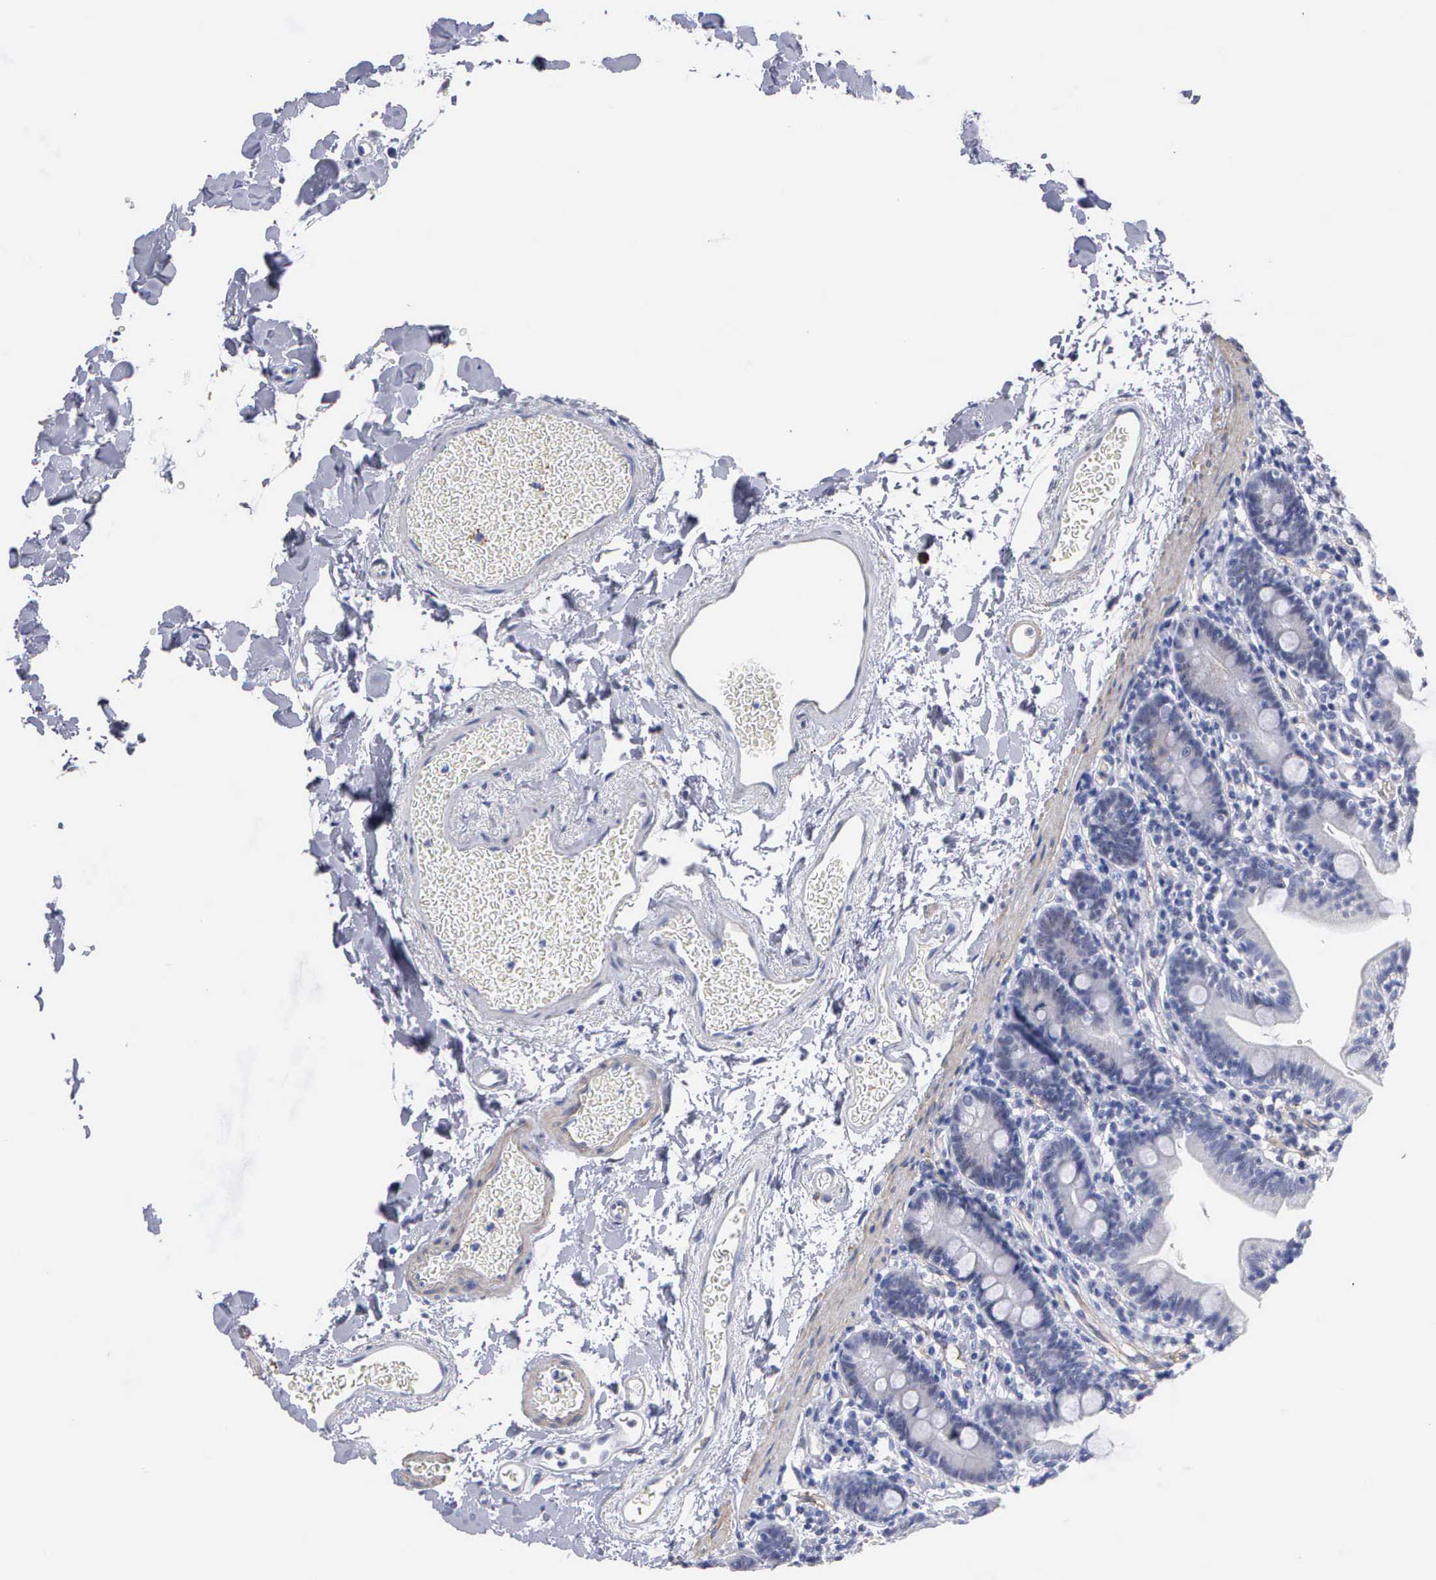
{"staining": {"intensity": "negative", "quantity": "none", "location": "none"}, "tissue": "duodenum", "cell_type": "Glandular cells", "image_type": "normal", "snomed": [{"axis": "morphology", "description": "Normal tissue, NOS"}, {"axis": "topography", "description": "Duodenum"}], "caption": "A high-resolution micrograph shows IHC staining of unremarkable duodenum, which shows no significant positivity in glandular cells.", "gene": "ELFN2", "patient": {"sex": "male", "age": 70}}